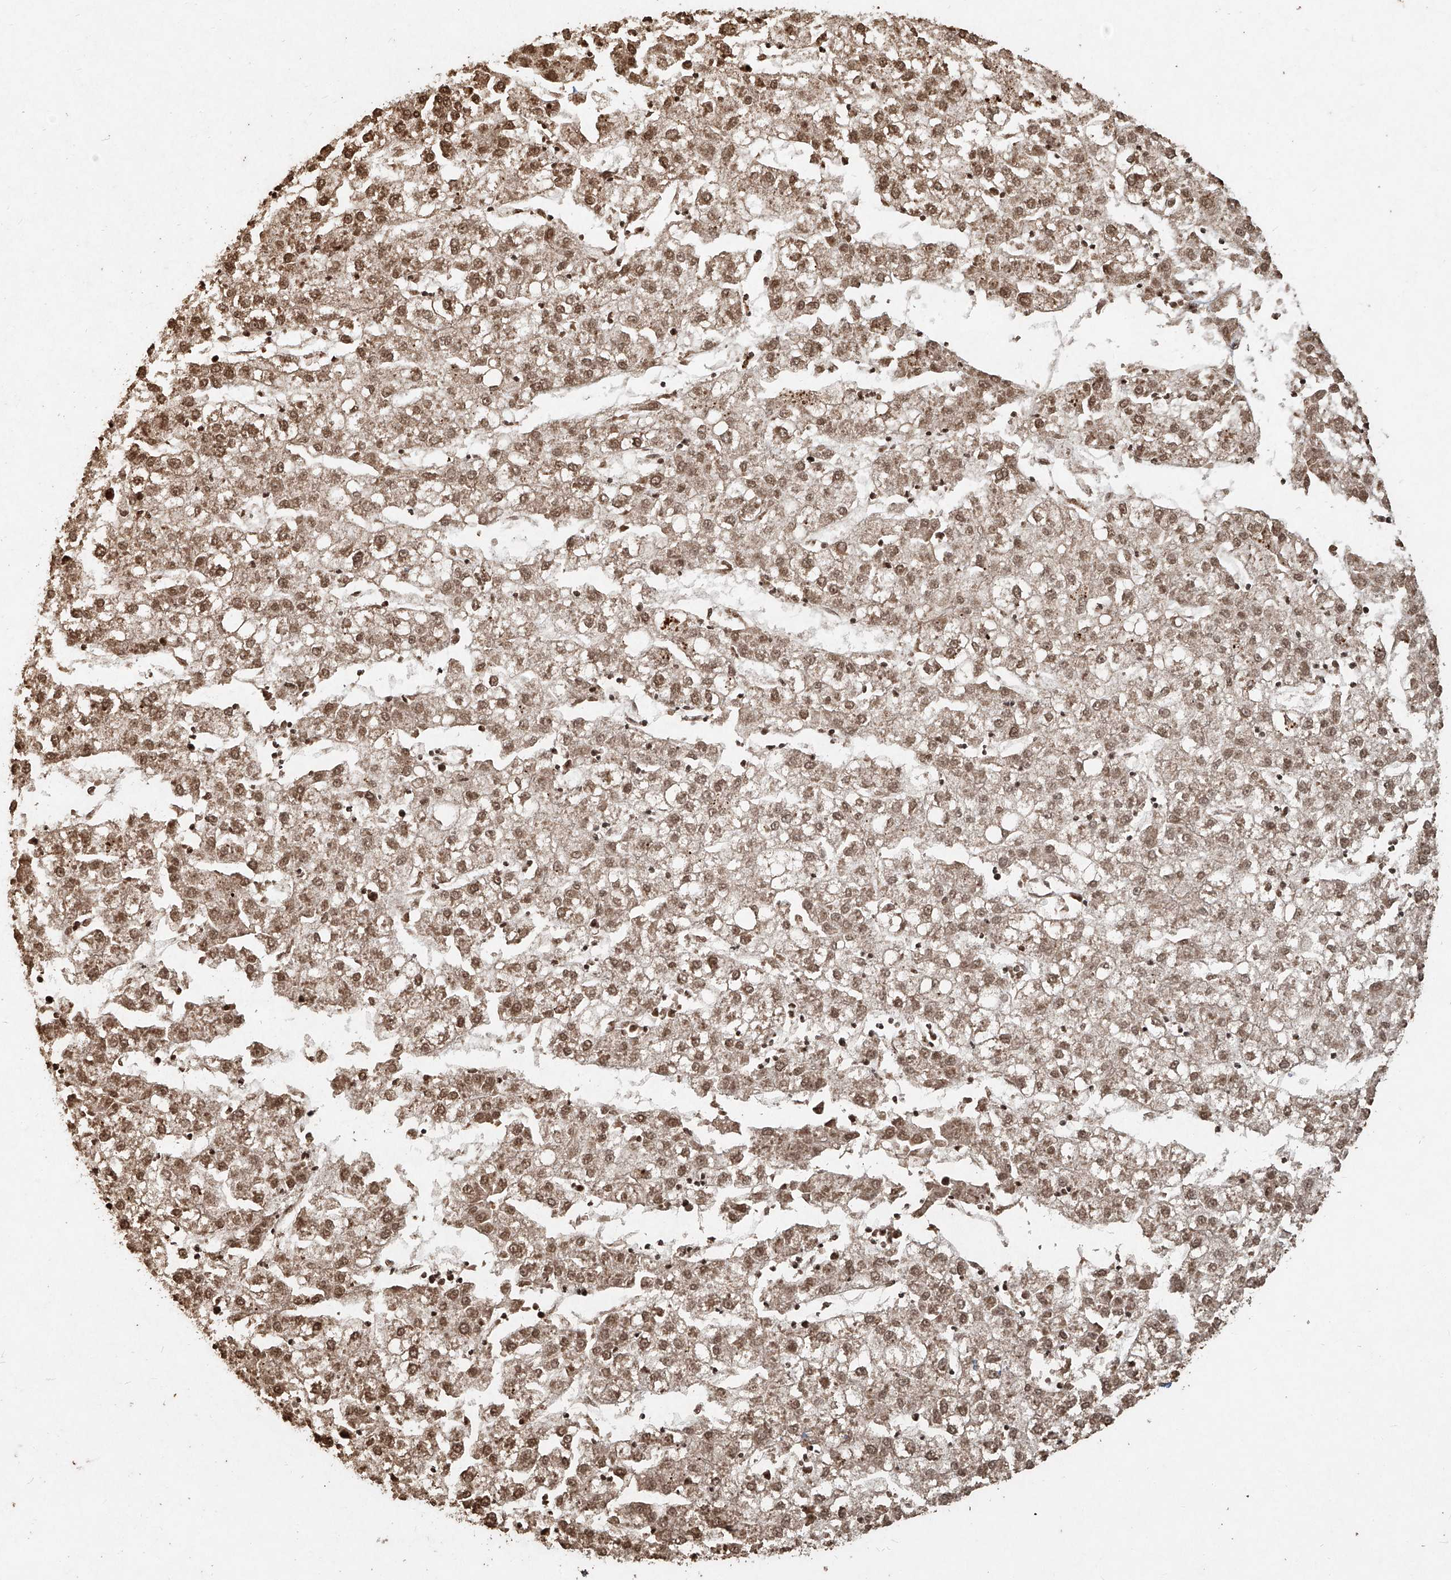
{"staining": {"intensity": "moderate", "quantity": ">75%", "location": "nuclear"}, "tissue": "liver cancer", "cell_type": "Tumor cells", "image_type": "cancer", "snomed": [{"axis": "morphology", "description": "Carcinoma, Hepatocellular, NOS"}, {"axis": "topography", "description": "Liver"}], "caption": "This micrograph reveals IHC staining of human liver cancer (hepatocellular carcinoma), with medium moderate nuclear expression in approximately >75% of tumor cells.", "gene": "UBE2K", "patient": {"sex": "male", "age": 72}}